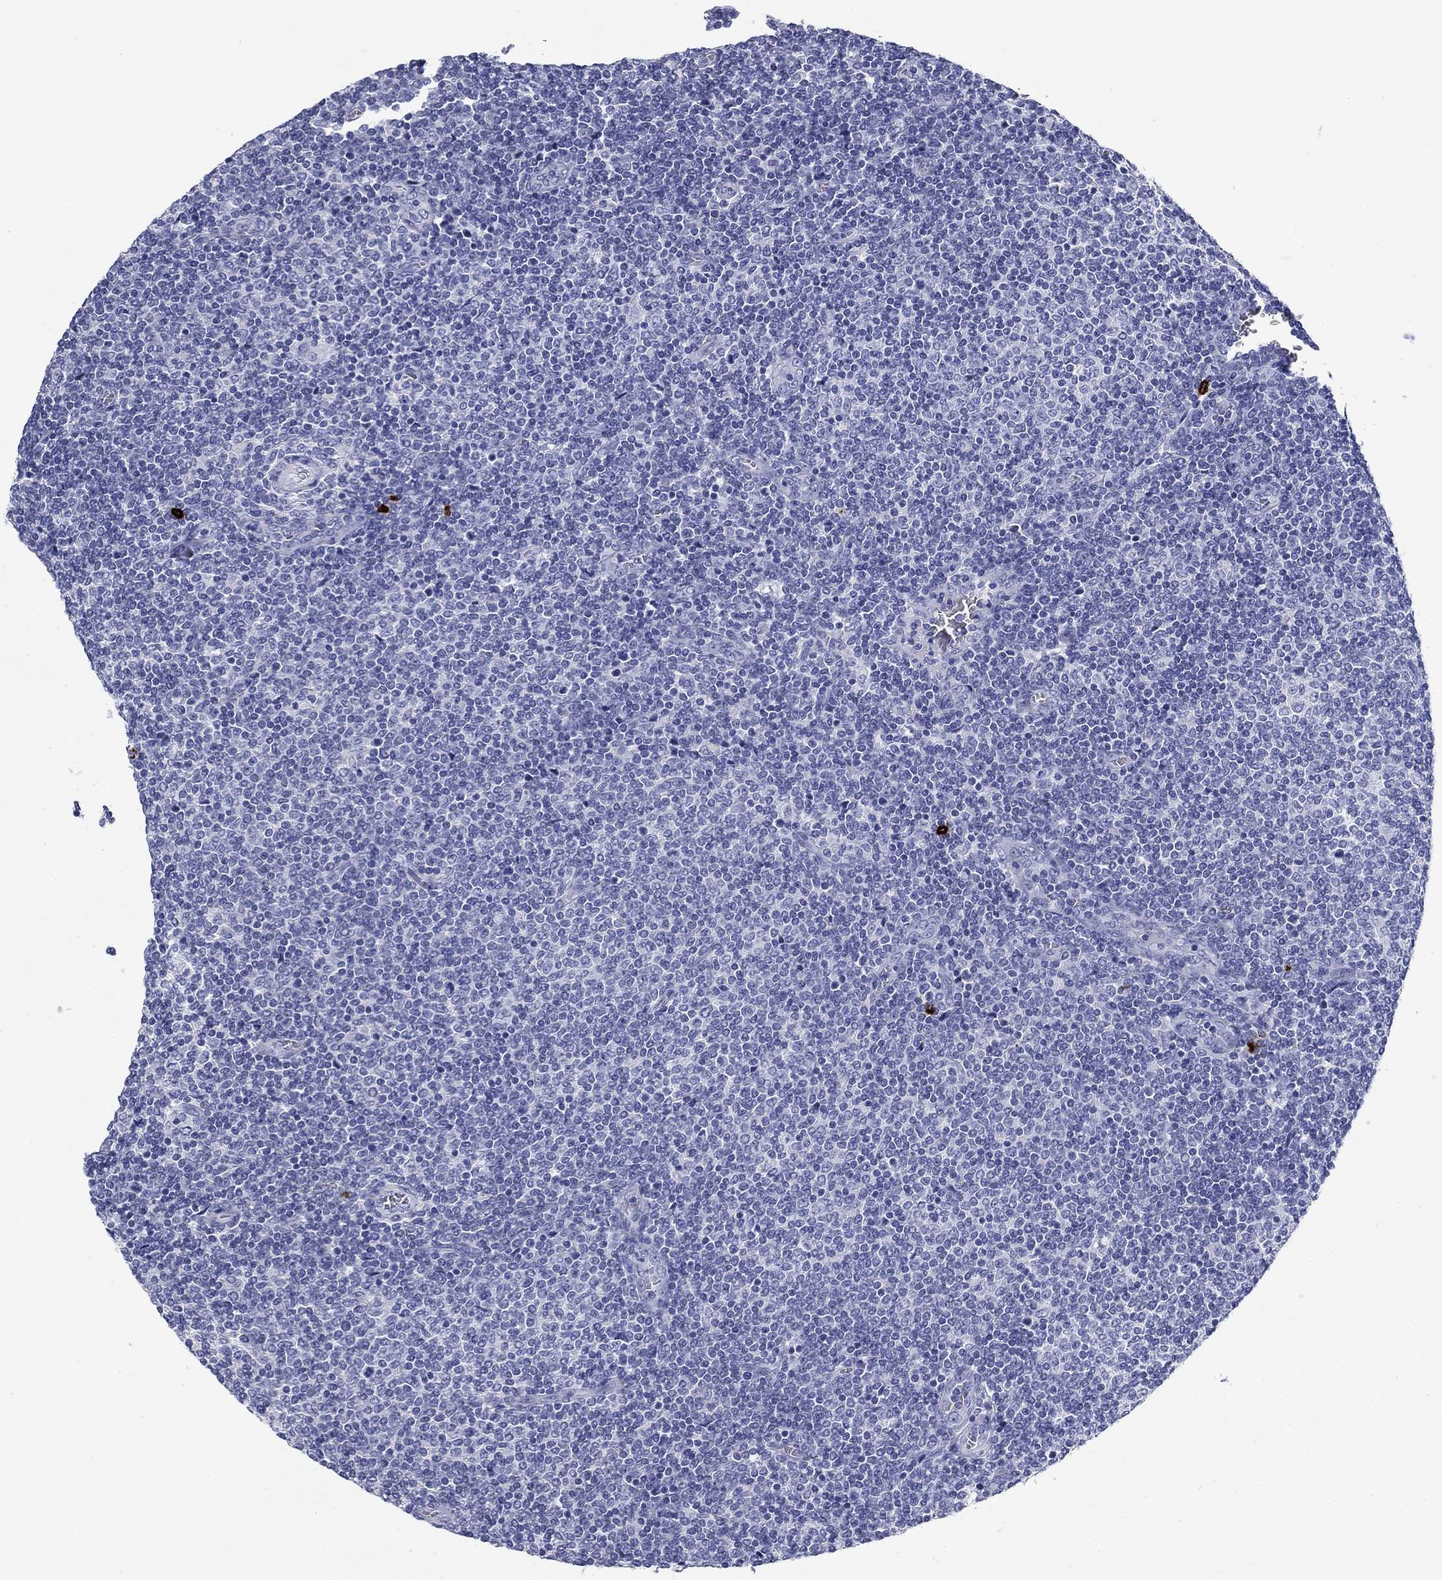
{"staining": {"intensity": "negative", "quantity": "none", "location": "none"}, "tissue": "lymphoma", "cell_type": "Tumor cells", "image_type": "cancer", "snomed": [{"axis": "morphology", "description": "Malignant lymphoma, non-Hodgkin's type, Low grade"}, {"axis": "topography", "description": "Lymph node"}], "caption": "An IHC photomicrograph of malignant lymphoma, non-Hodgkin's type (low-grade) is shown. There is no staining in tumor cells of malignant lymphoma, non-Hodgkin's type (low-grade).", "gene": "CD40LG", "patient": {"sex": "male", "age": 52}}